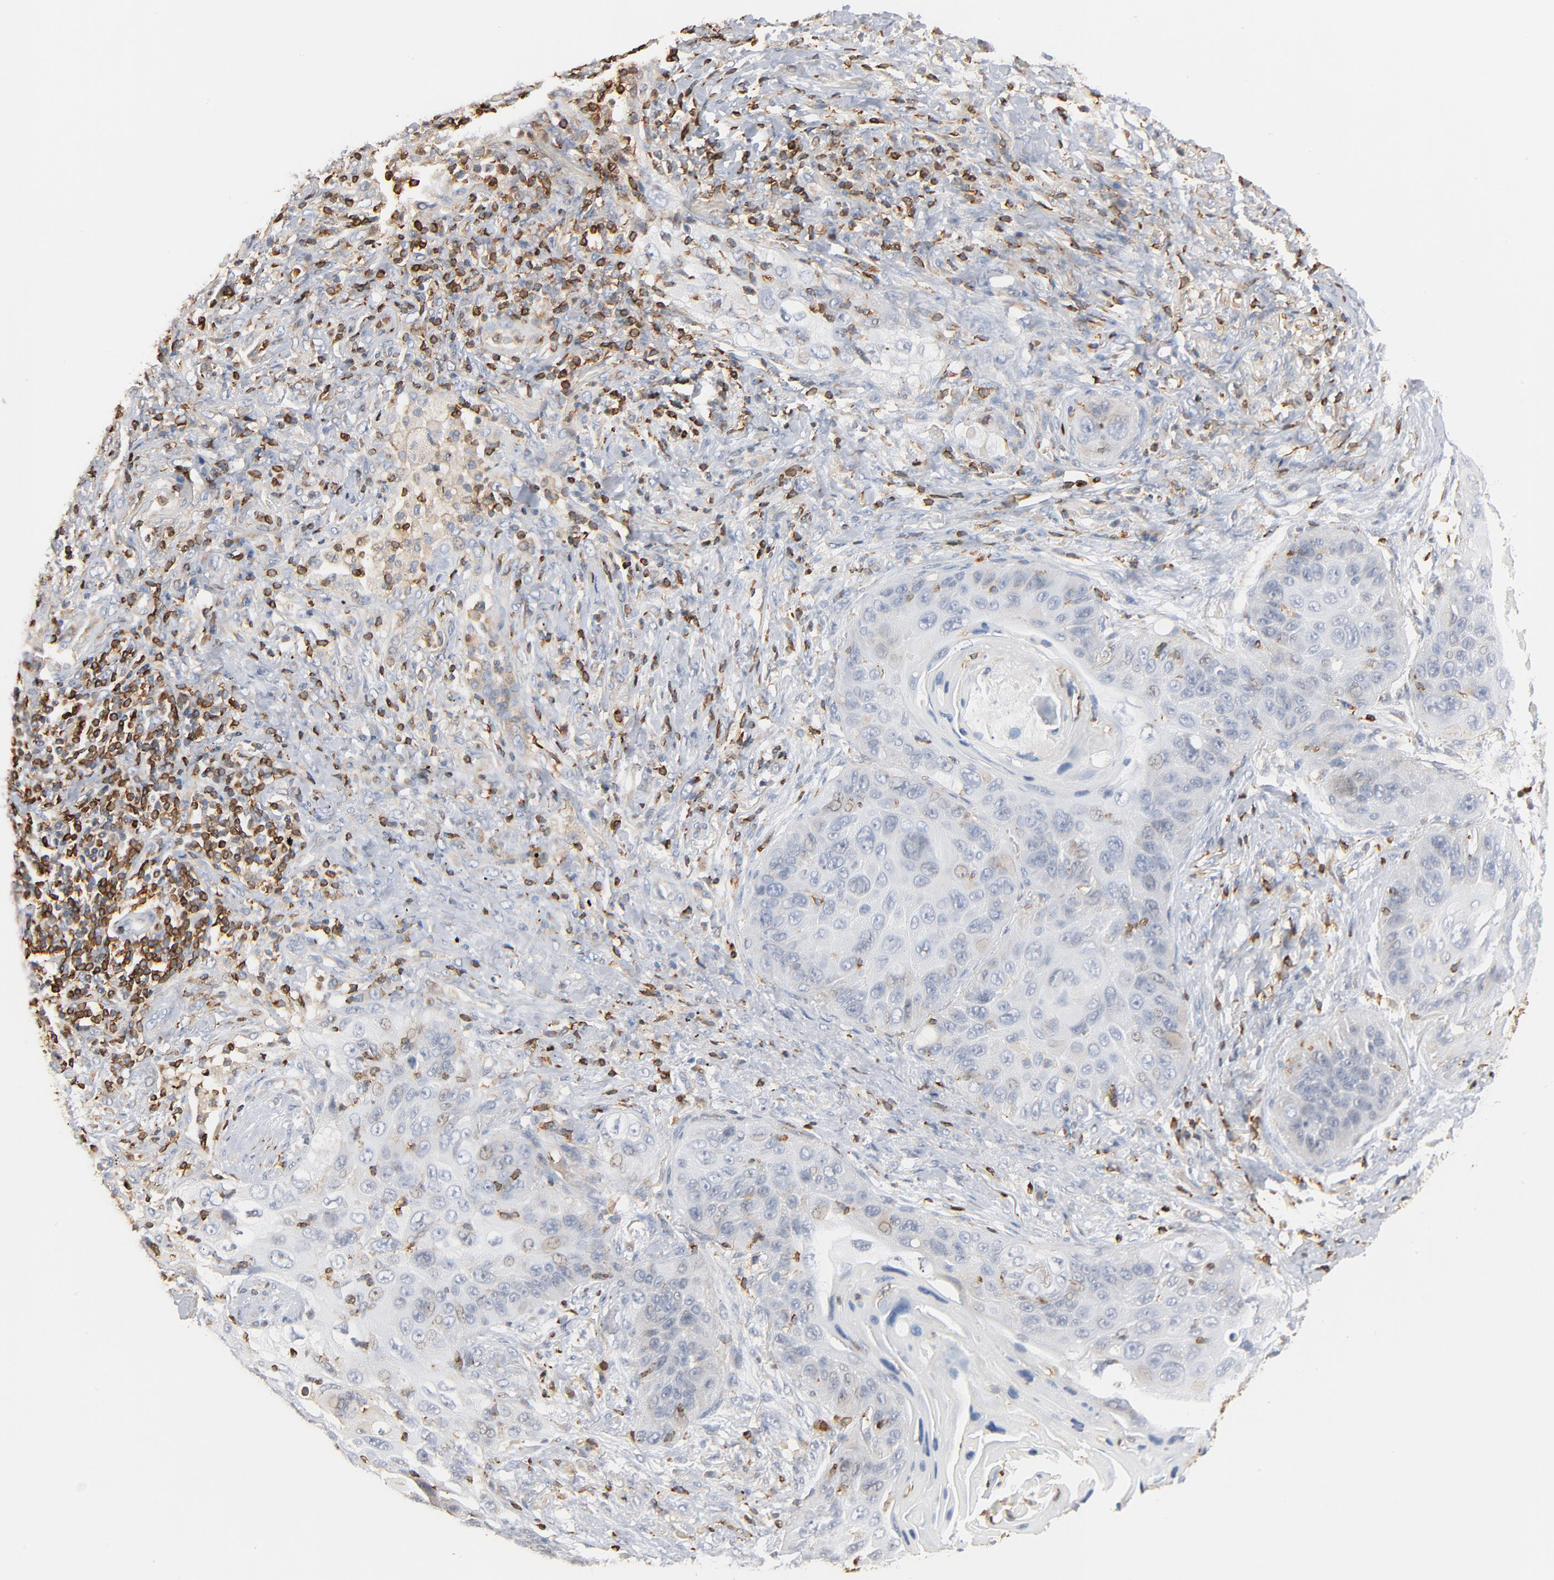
{"staining": {"intensity": "negative", "quantity": "none", "location": "none"}, "tissue": "lung cancer", "cell_type": "Tumor cells", "image_type": "cancer", "snomed": [{"axis": "morphology", "description": "Squamous cell carcinoma, NOS"}, {"axis": "topography", "description": "Lung"}], "caption": "This is an IHC photomicrograph of lung squamous cell carcinoma. There is no positivity in tumor cells.", "gene": "SH3KBP1", "patient": {"sex": "female", "age": 67}}